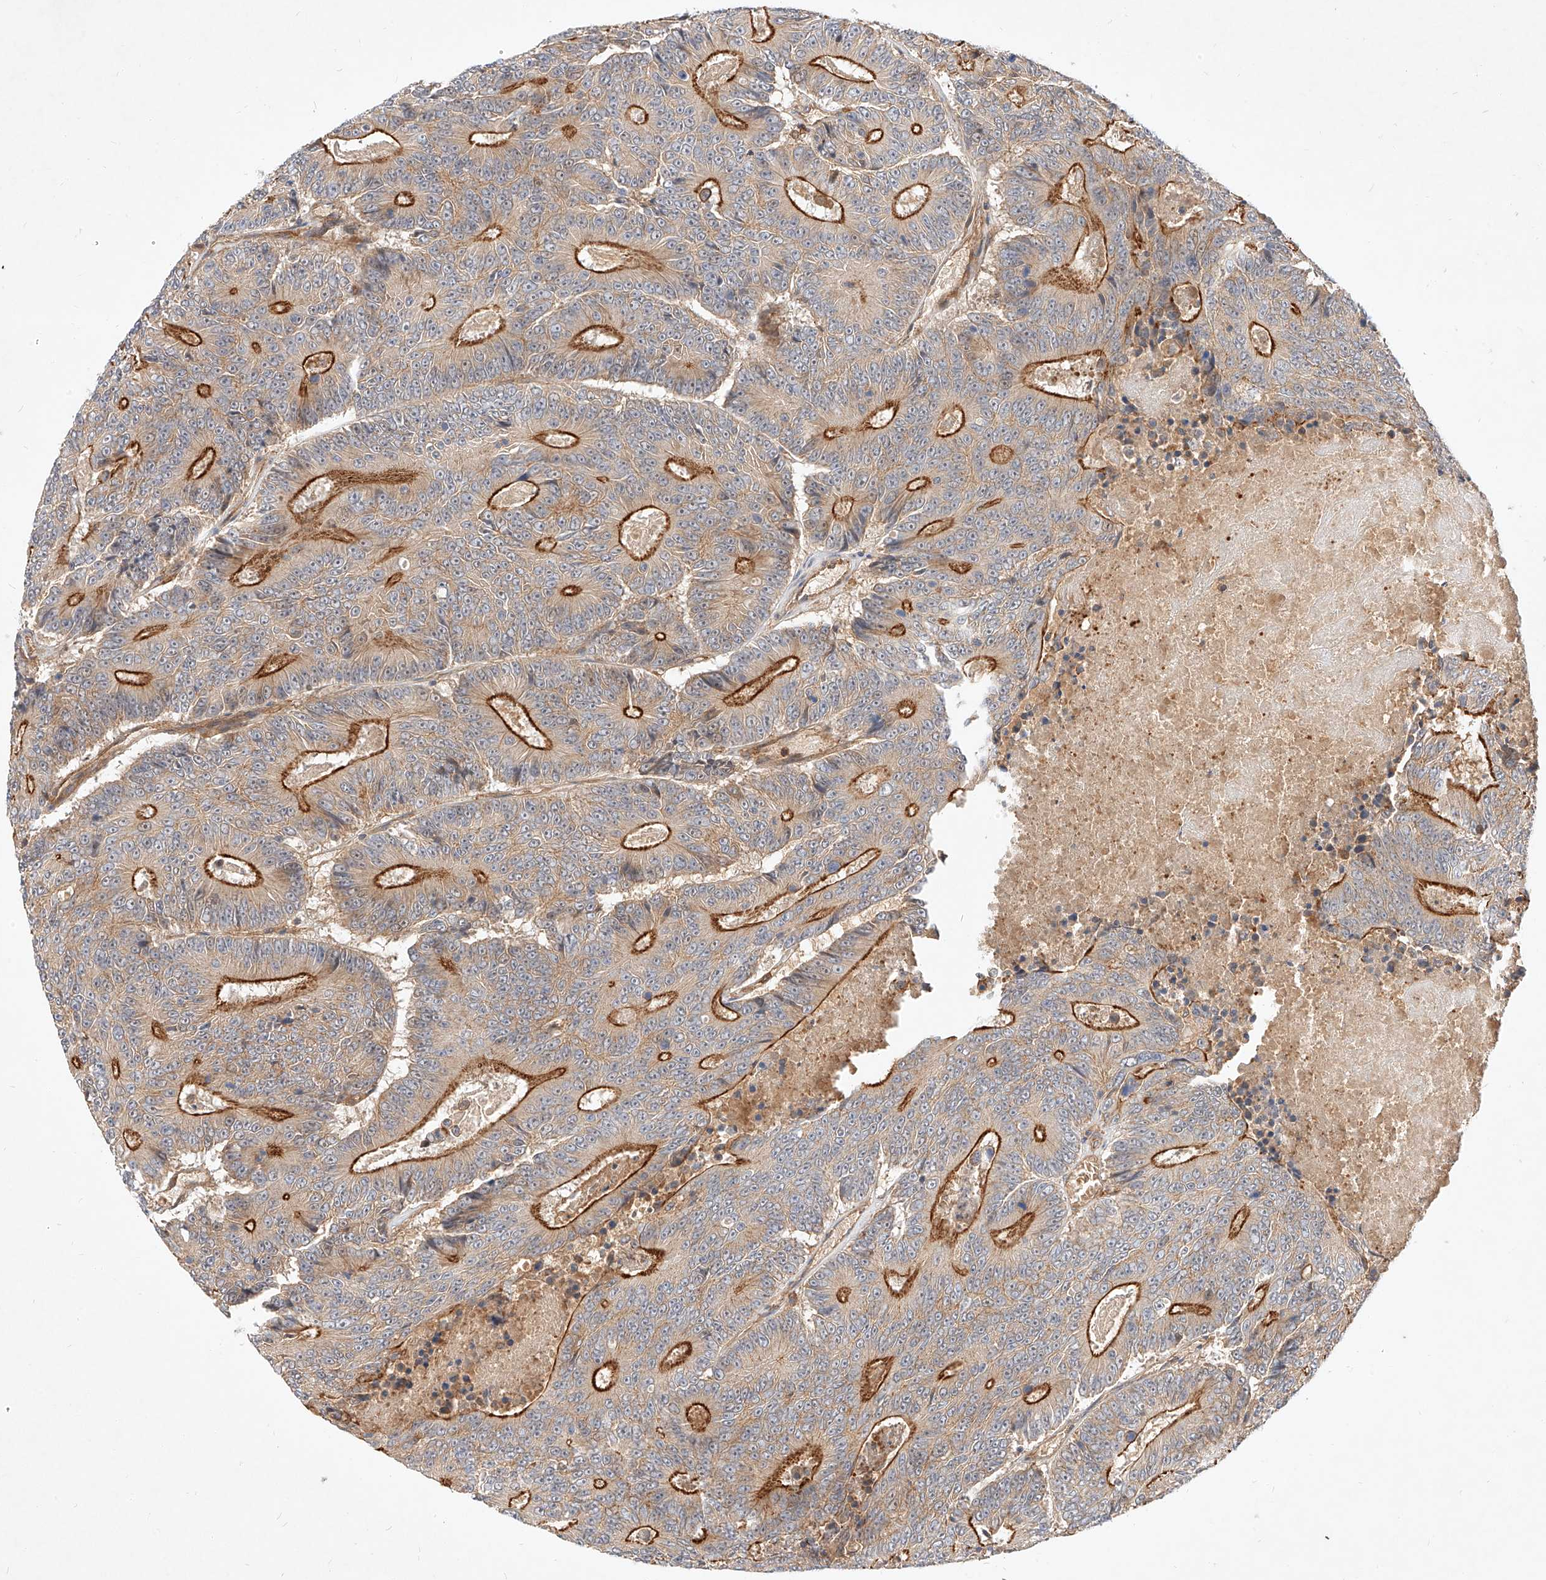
{"staining": {"intensity": "moderate", "quantity": "25%-75%", "location": "cytoplasmic/membranous"}, "tissue": "colorectal cancer", "cell_type": "Tumor cells", "image_type": "cancer", "snomed": [{"axis": "morphology", "description": "Adenocarcinoma, NOS"}, {"axis": "topography", "description": "Colon"}], "caption": "Immunohistochemistry of colorectal cancer (adenocarcinoma) displays medium levels of moderate cytoplasmic/membranous positivity in about 25%-75% of tumor cells.", "gene": "NFAM1", "patient": {"sex": "male", "age": 83}}